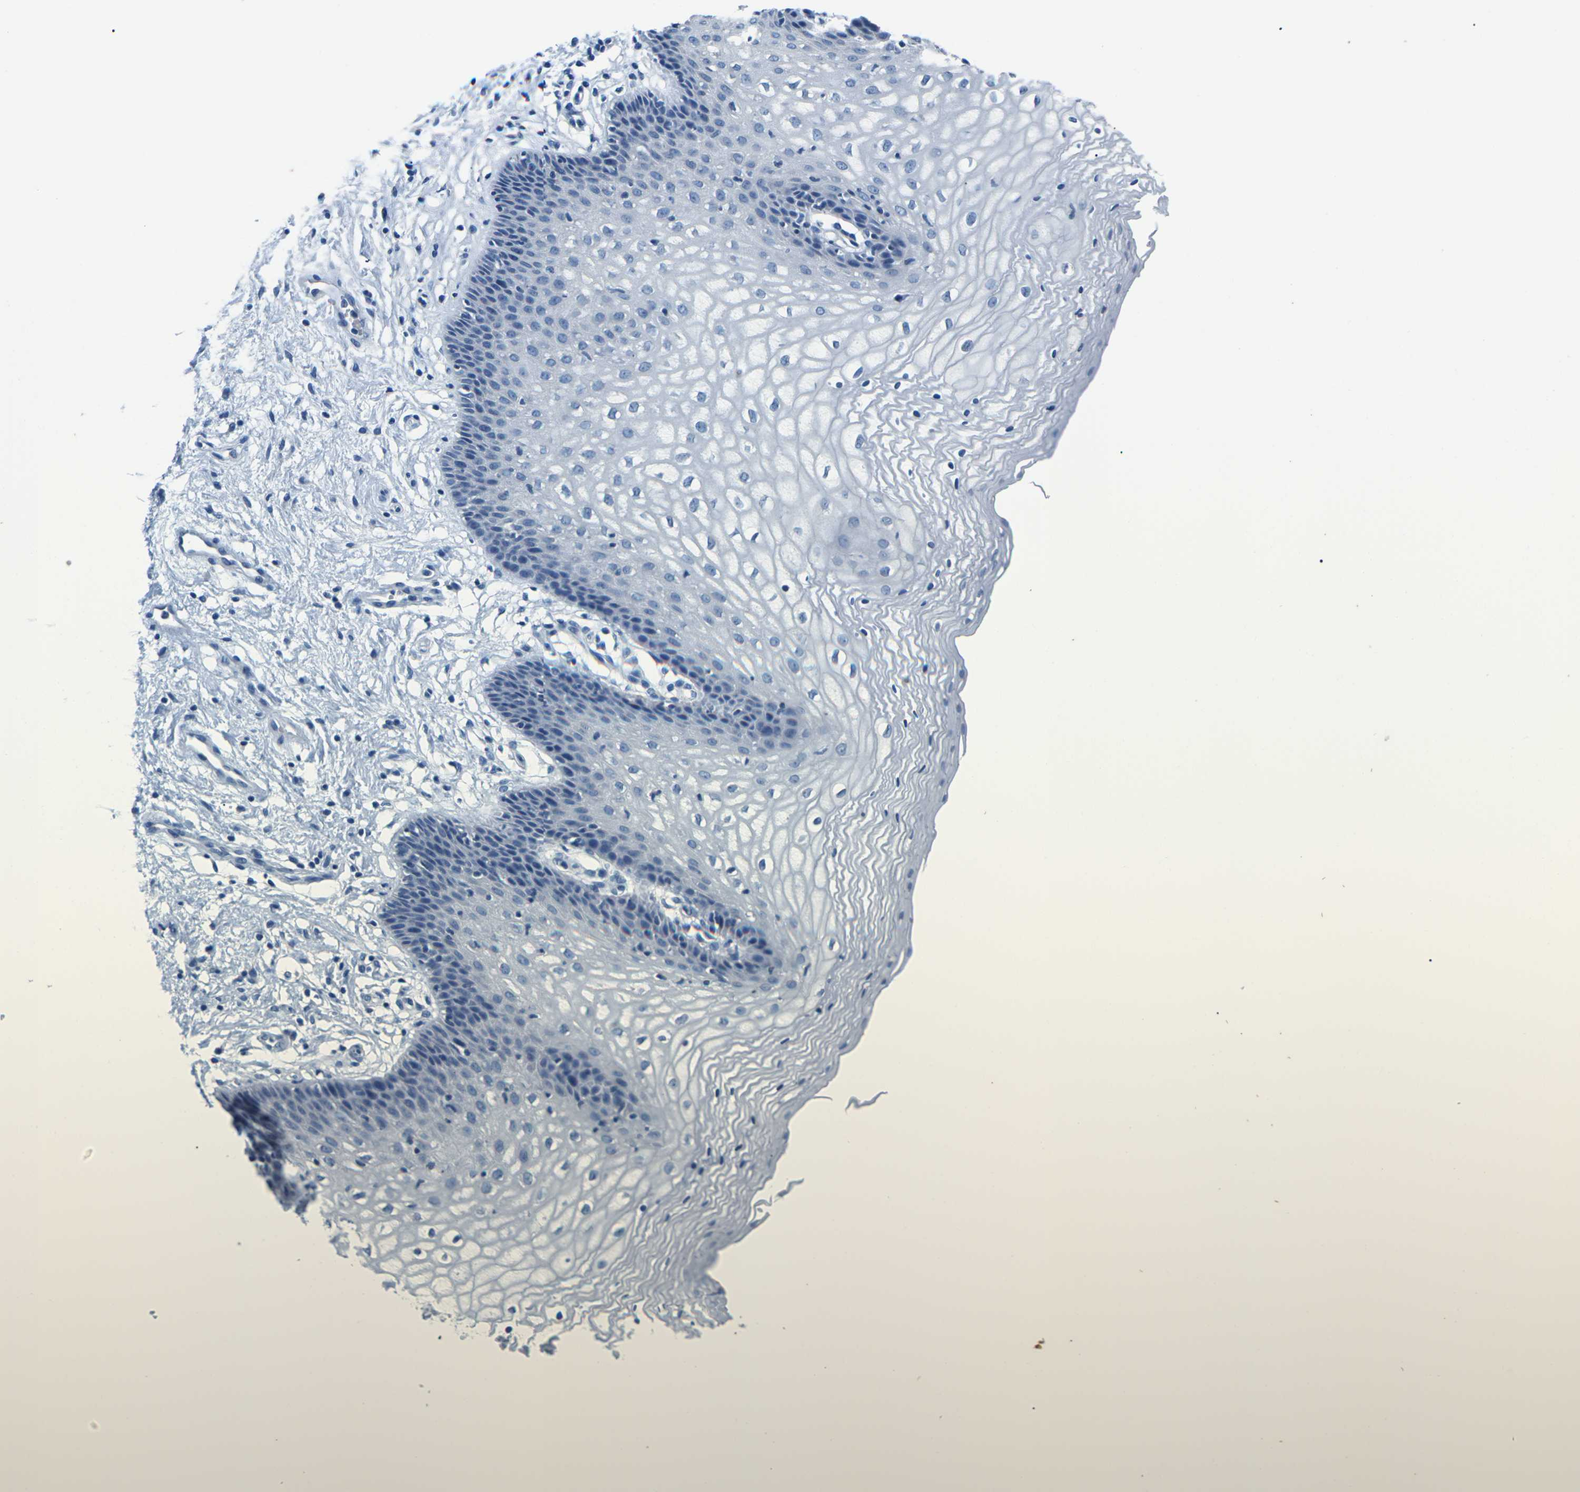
{"staining": {"intensity": "negative", "quantity": "none", "location": "none"}, "tissue": "vagina", "cell_type": "Squamous epithelial cells", "image_type": "normal", "snomed": [{"axis": "morphology", "description": "Normal tissue, NOS"}, {"axis": "topography", "description": "Vagina"}], "caption": "Immunohistochemistry (IHC) of unremarkable vagina exhibits no staining in squamous epithelial cells.", "gene": "UMOD", "patient": {"sex": "female", "age": 34}}